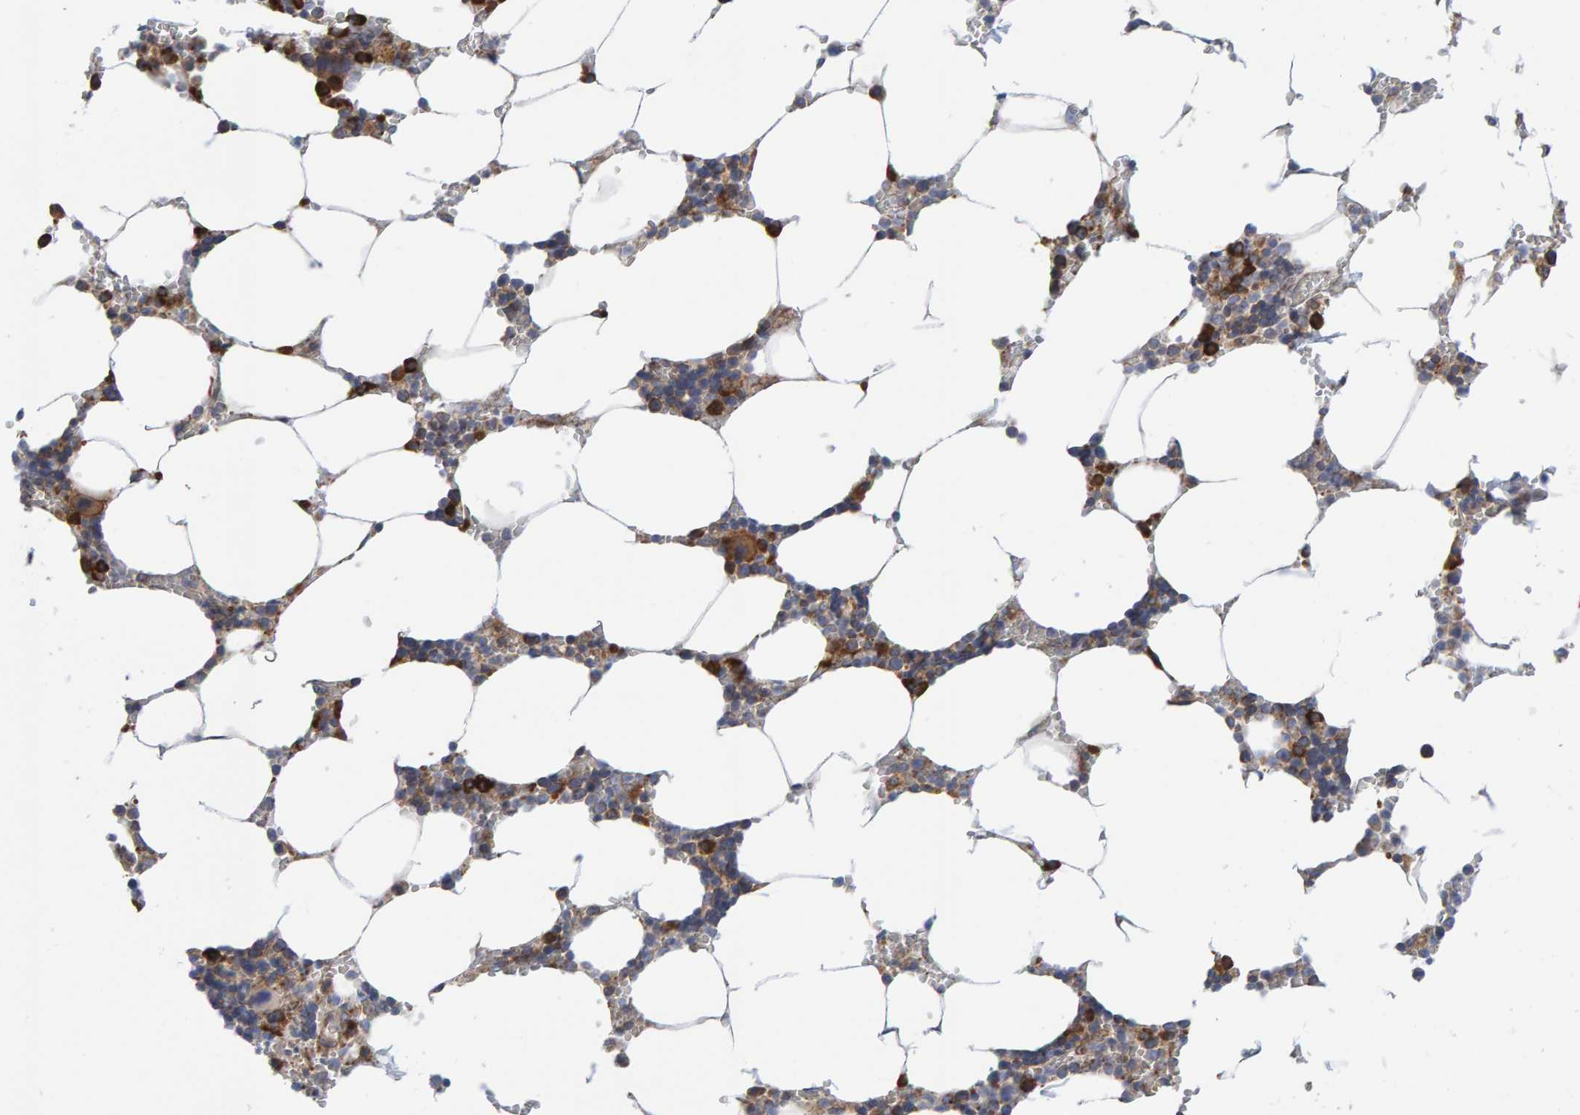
{"staining": {"intensity": "strong", "quantity": "<25%", "location": "cytoplasmic/membranous"}, "tissue": "bone marrow", "cell_type": "Hematopoietic cells", "image_type": "normal", "snomed": [{"axis": "morphology", "description": "Normal tissue, NOS"}, {"axis": "topography", "description": "Bone marrow"}], "caption": "Immunohistochemical staining of unremarkable human bone marrow reveals medium levels of strong cytoplasmic/membranous staining in about <25% of hematopoietic cells. (DAB IHC with brightfield microscopy, high magnification).", "gene": "CDK5RAP3", "patient": {"sex": "male", "age": 70}}